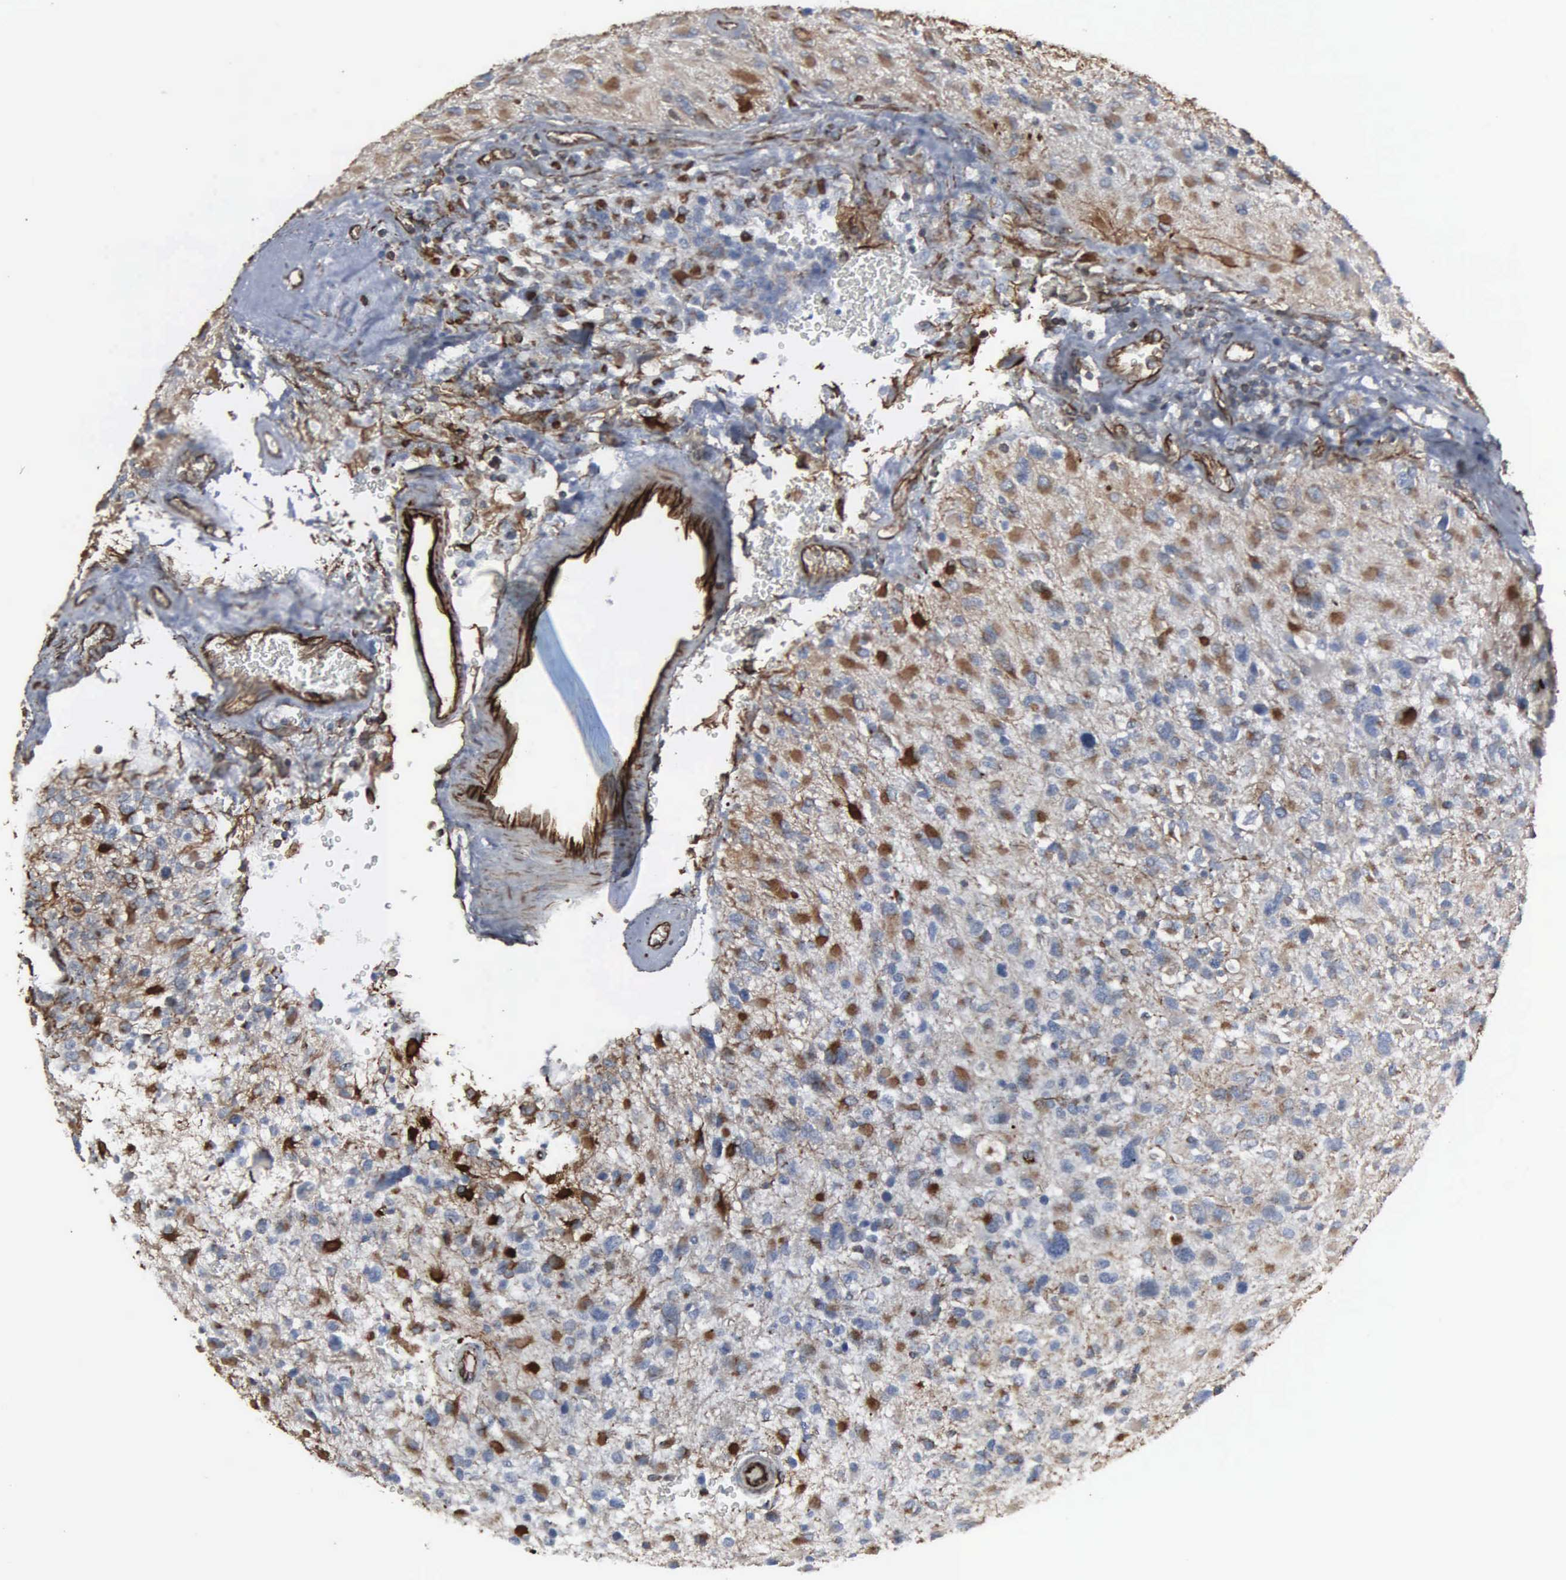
{"staining": {"intensity": "moderate", "quantity": "<25%", "location": "cytoplasmic/membranous,nuclear"}, "tissue": "glioma", "cell_type": "Tumor cells", "image_type": "cancer", "snomed": [{"axis": "morphology", "description": "Glioma, malignant, High grade"}, {"axis": "topography", "description": "Brain"}], "caption": "Tumor cells reveal low levels of moderate cytoplasmic/membranous and nuclear positivity in approximately <25% of cells in human malignant high-grade glioma.", "gene": "CCNE1", "patient": {"sex": "male", "age": 69}}